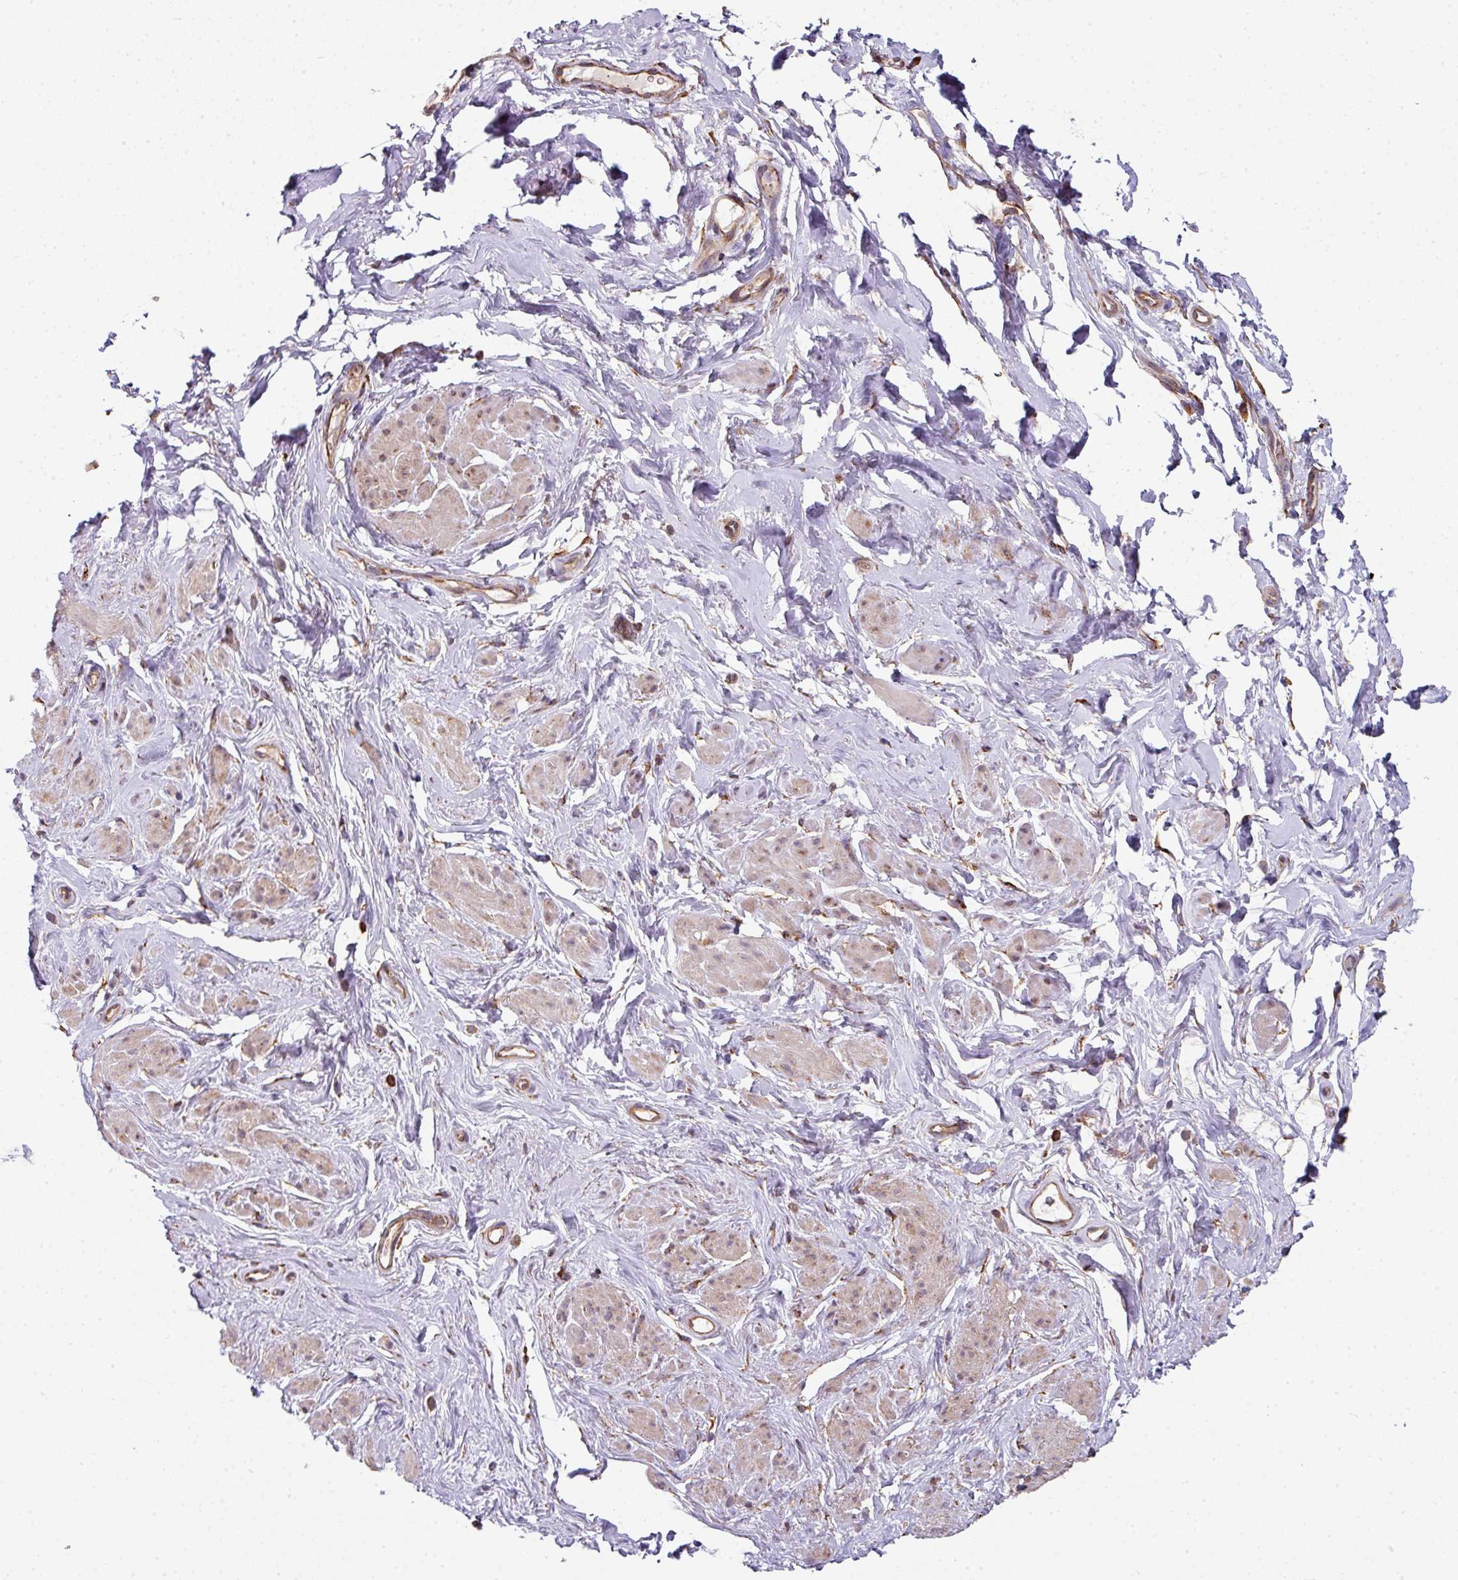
{"staining": {"intensity": "weak", "quantity": "25%-75%", "location": "cytoplasmic/membranous"}, "tissue": "smooth muscle", "cell_type": "Smooth muscle cells", "image_type": "normal", "snomed": [{"axis": "morphology", "description": "Normal tissue, NOS"}, {"axis": "topography", "description": "Smooth muscle"}, {"axis": "topography", "description": "Peripheral nerve tissue"}], "caption": "Immunohistochemistry (IHC) histopathology image of benign smooth muscle: smooth muscle stained using immunohistochemistry (IHC) shows low levels of weak protein expression localized specifically in the cytoplasmic/membranous of smooth muscle cells, appearing as a cytoplasmic/membranous brown color.", "gene": "FAT4", "patient": {"sex": "male", "age": 69}}